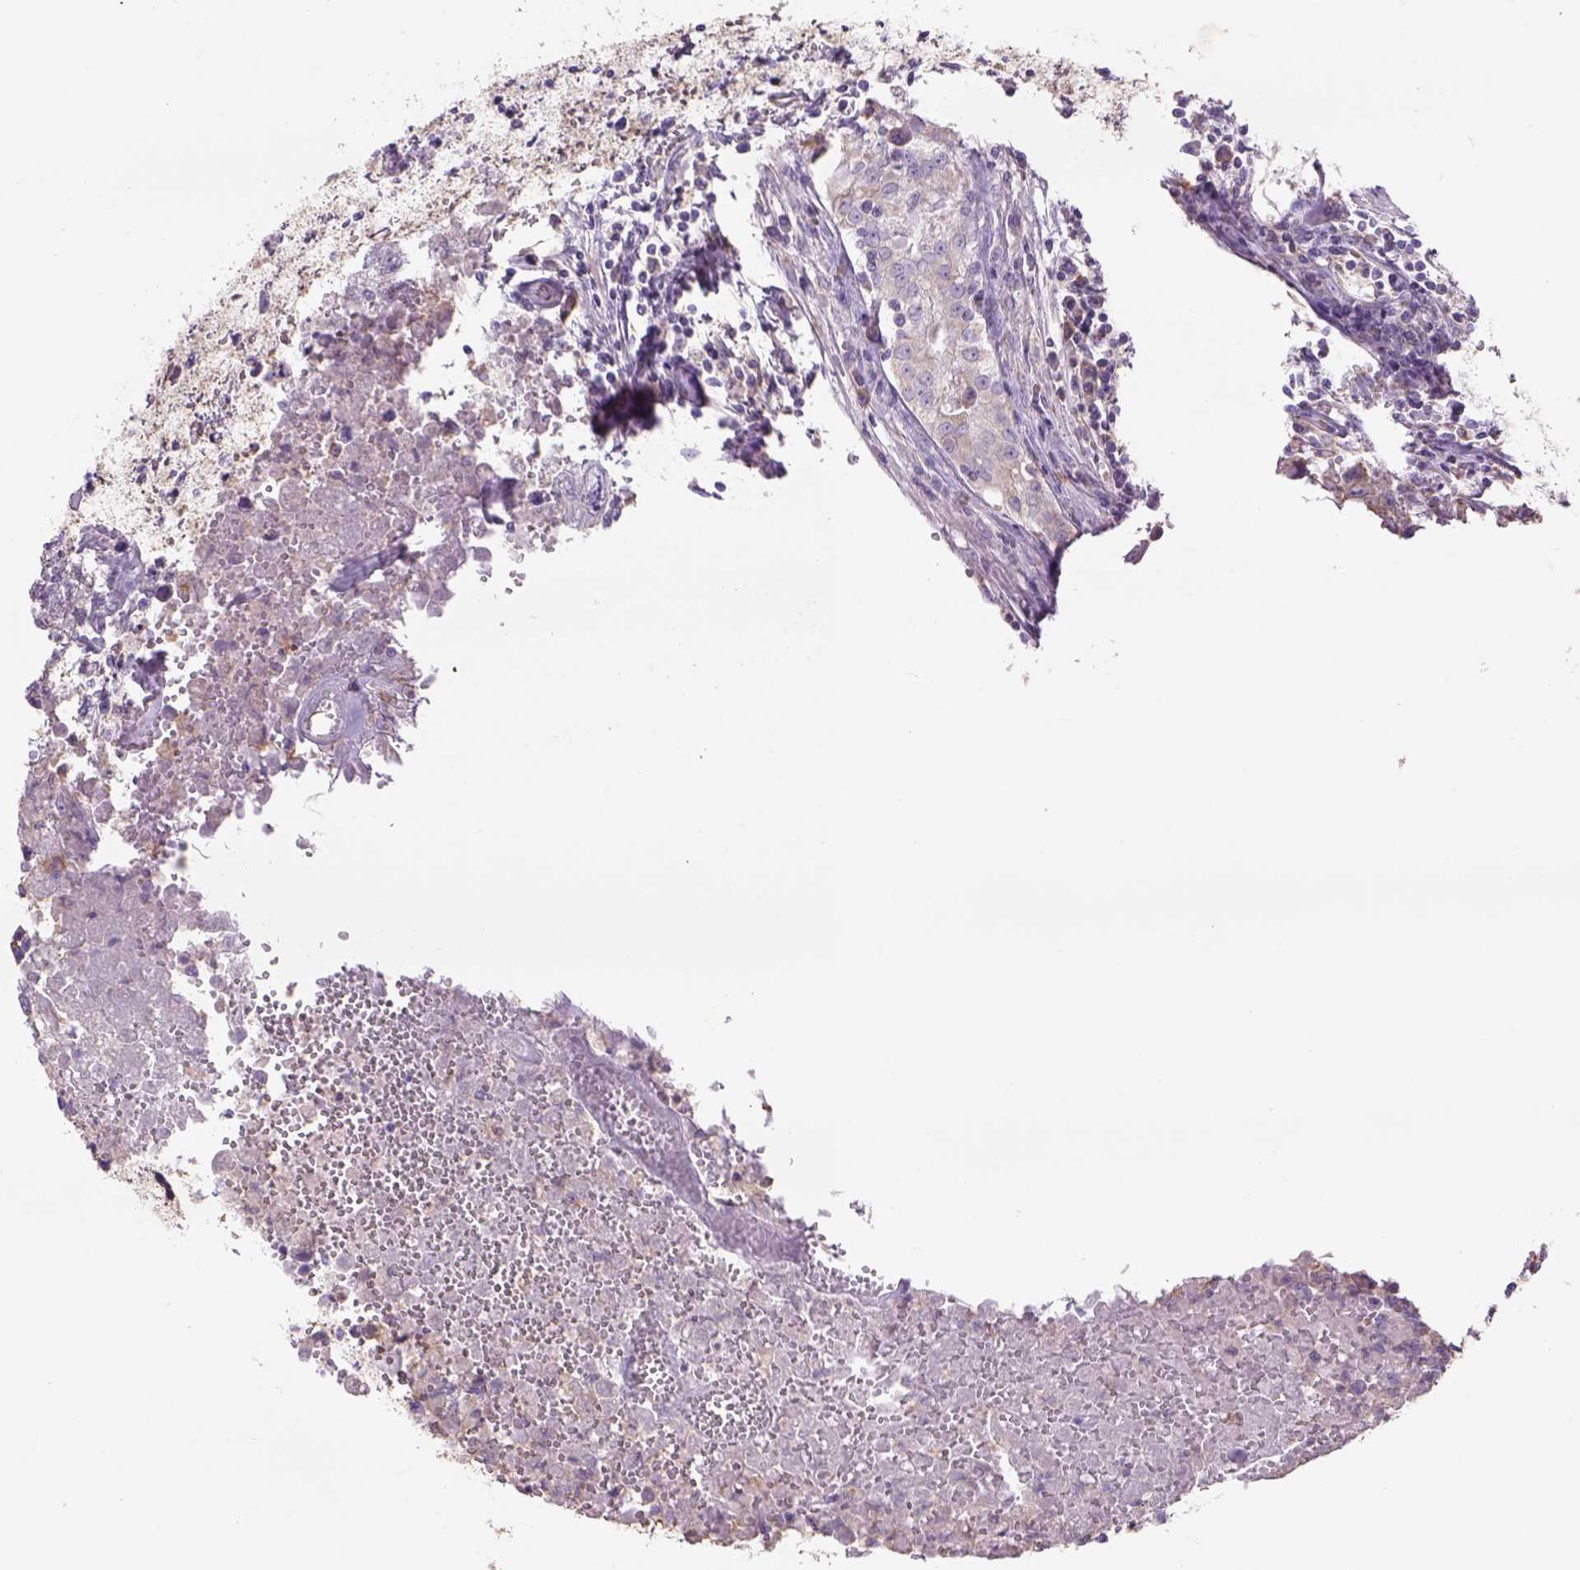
{"staining": {"intensity": "weak", "quantity": "<25%", "location": "cytoplasmic/membranous"}, "tissue": "testis cancer", "cell_type": "Tumor cells", "image_type": "cancer", "snomed": [{"axis": "morphology", "description": "Carcinoma, Embryonal, NOS"}, {"axis": "topography", "description": "Testis"}], "caption": "Protein analysis of testis cancer (embryonal carcinoma) reveals no significant staining in tumor cells.", "gene": "NAALAD2", "patient": {"sex": "male", "age": 36}}